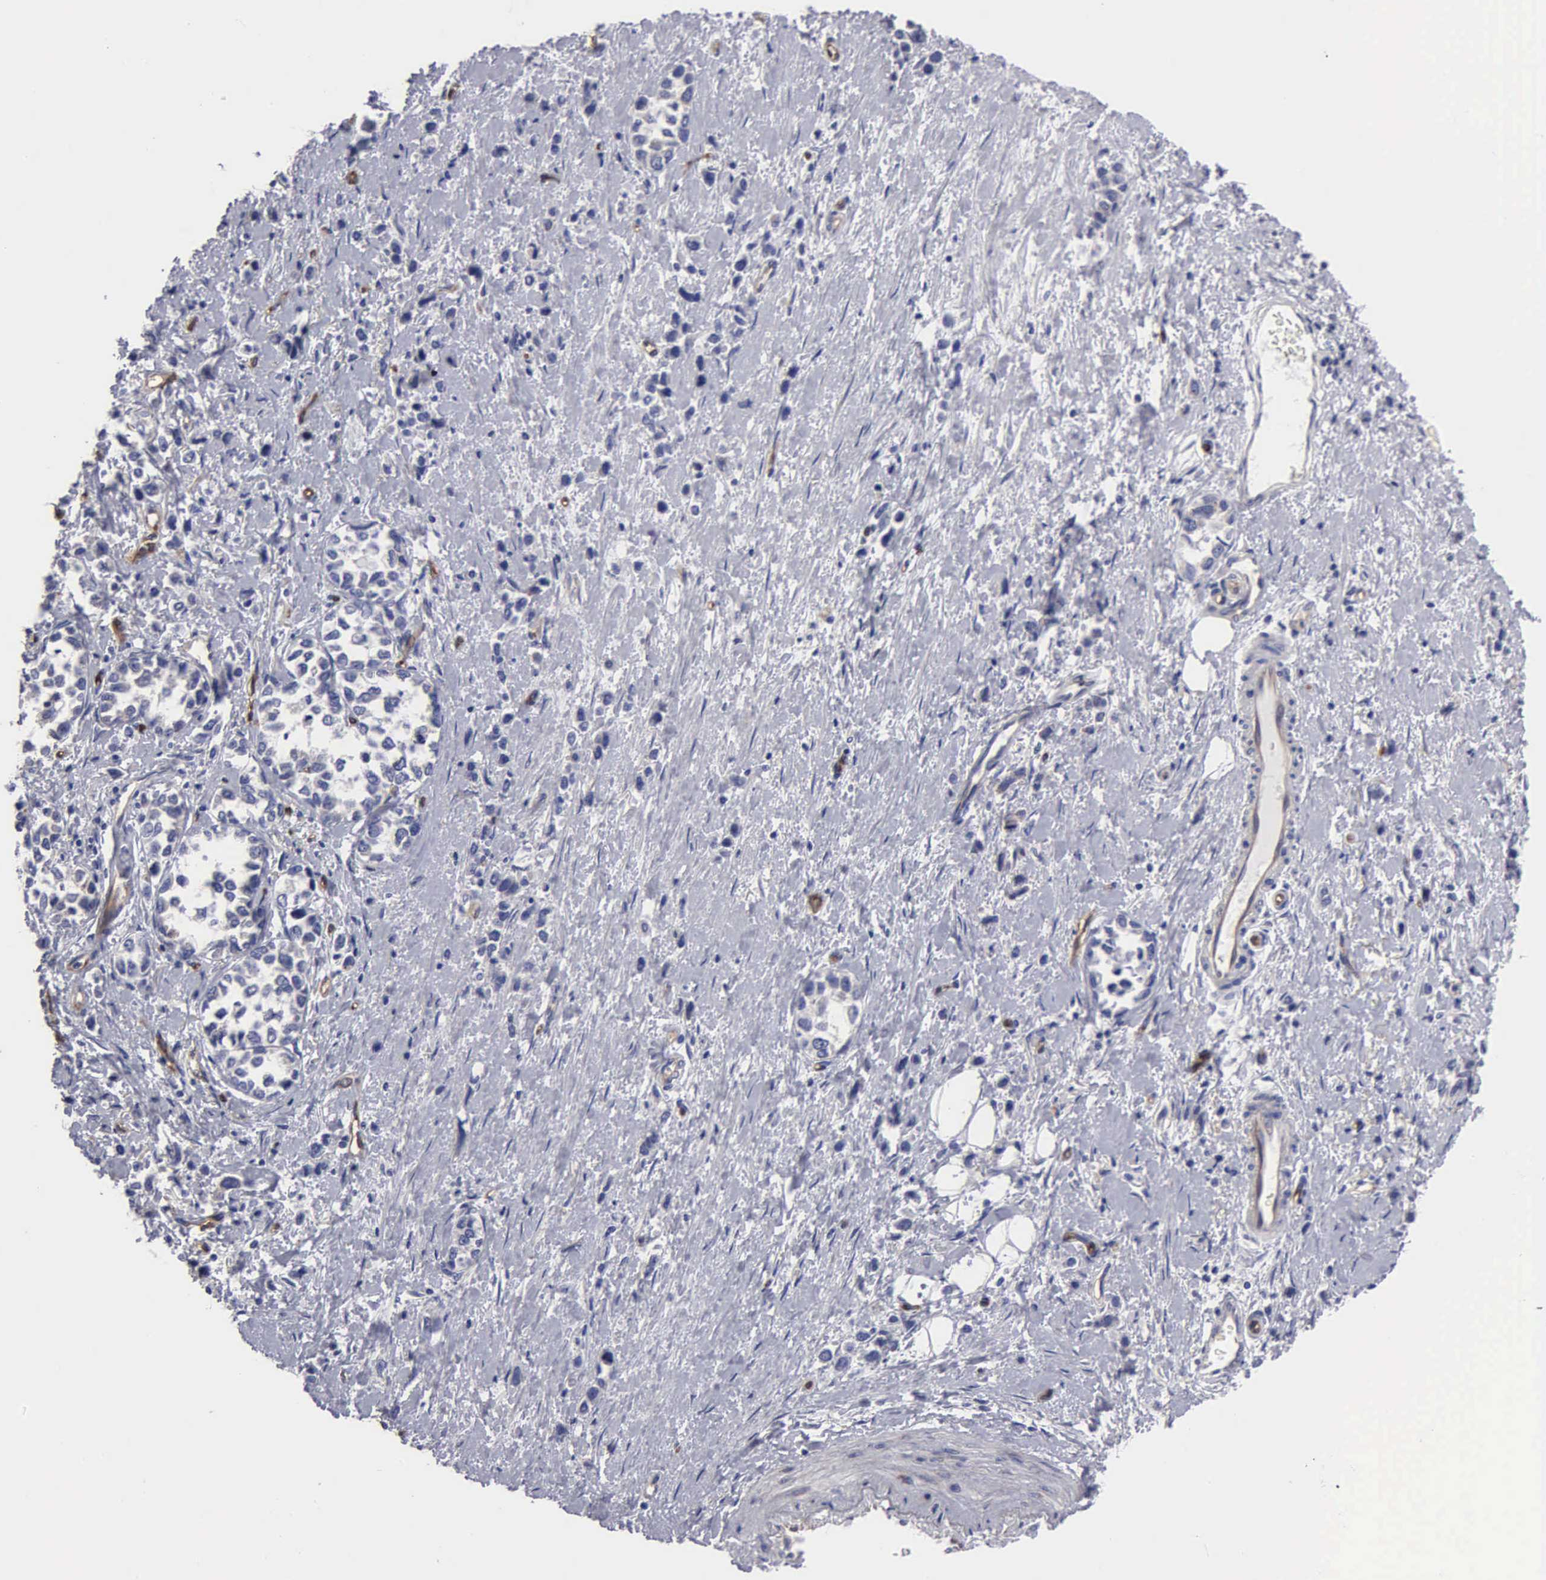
{"staining": {"intensity": "negative", "quantity": "none", "location": "none"}, "tissue": "stomach cancer", "cell_type": "Tumor cells", "image_type": "cancer", "snomed": [{"axis": "morphology", "description": "Adenocarcinoma, NOS"}, {"axis": "topography", "description": "Stomach, upper"}], "caption": "IHC micrograph of adenocarcinoma (stomach) stained for a protein (brown), which shows no staining in tumor cells. (DAB immunohistochemistry with hematoxylin counter stain).", "gene": "RDX", "patient": {"sex": "male", "age": 76}}